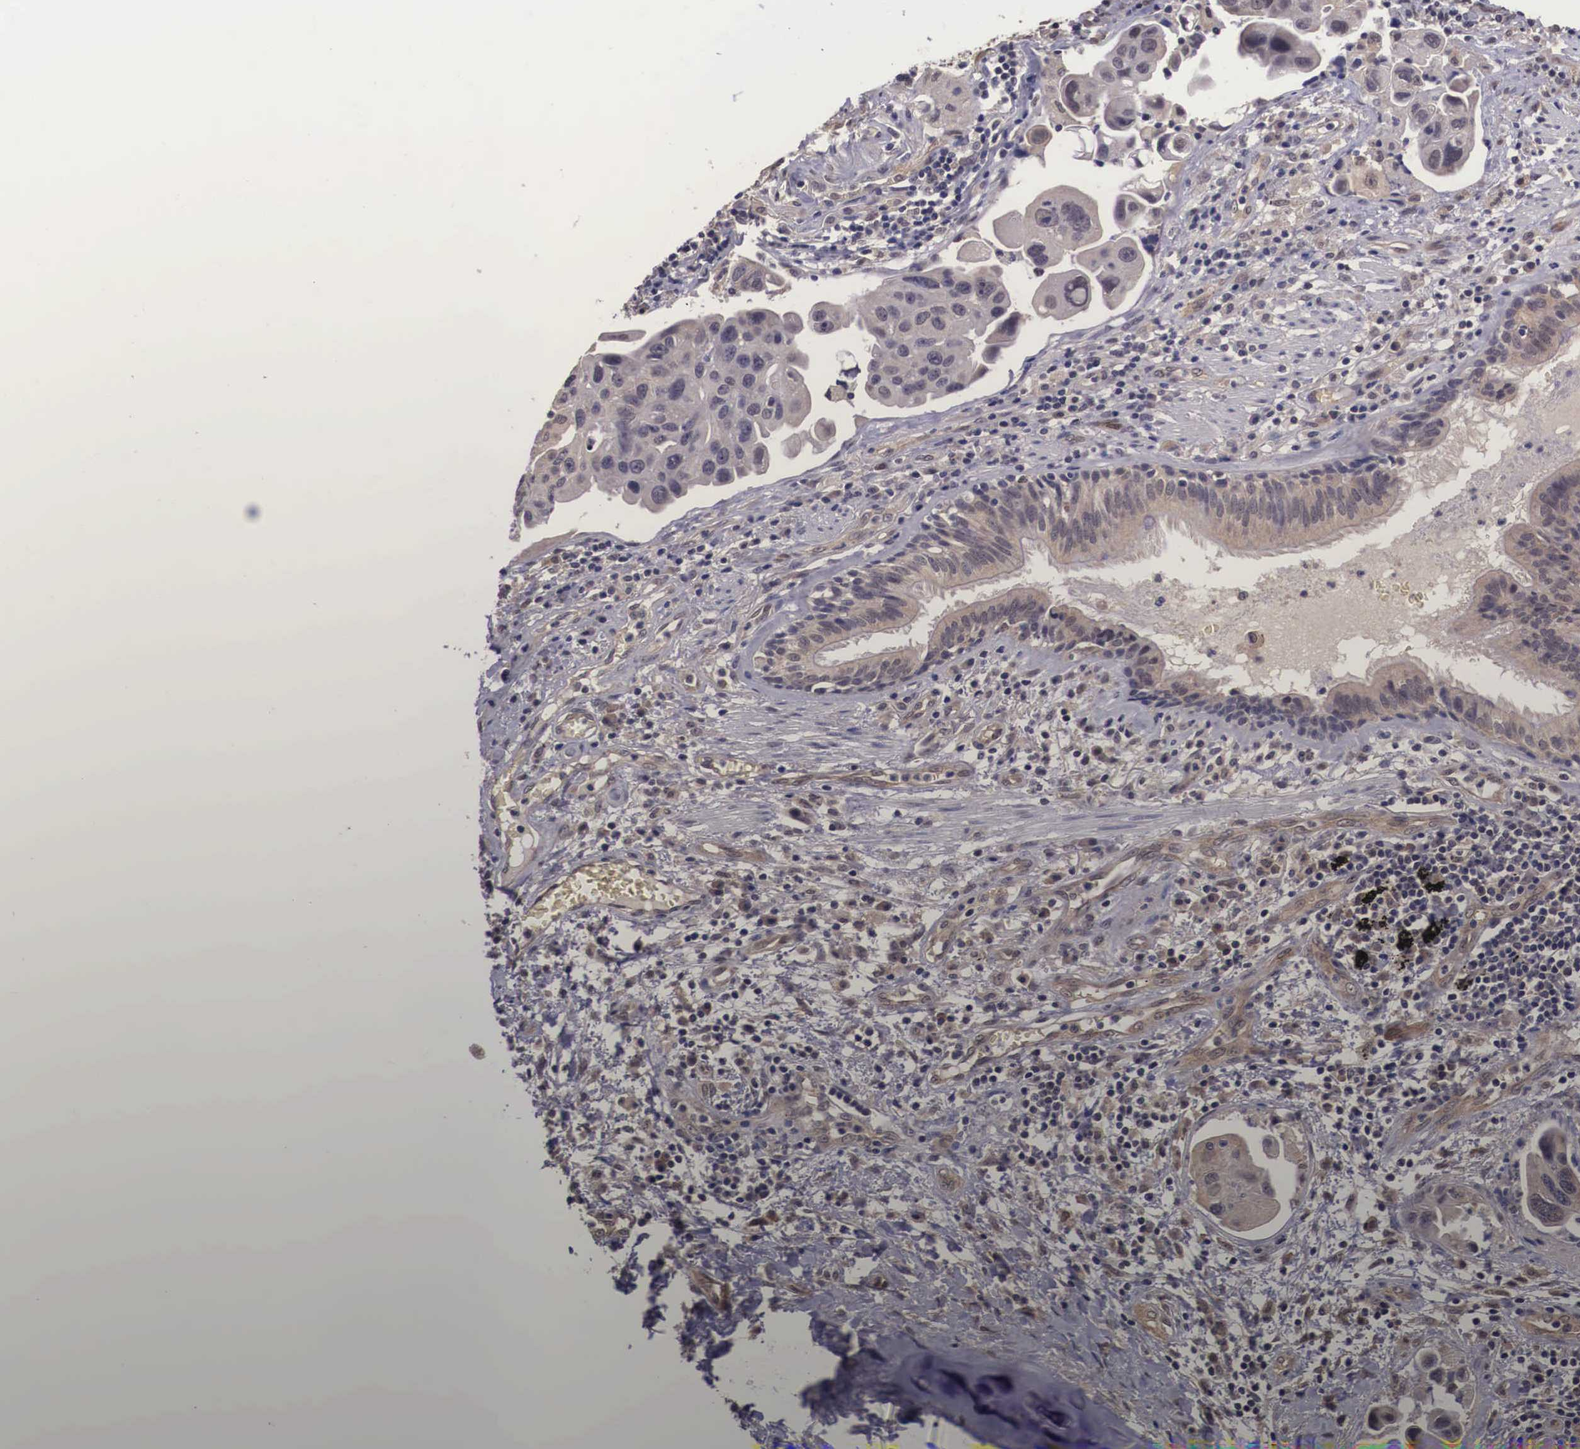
{"staining": {"intensity": "weak", "quantity": ">75%", "location": "cytoplasmic/membranous"}, "tissue": "lung cancer", "cell_type": "Tumor cells", "image_type": "cancer", "snomed": [{"axis": "morphology", "description": "Adenocarcinoma, NOS"}, {"axis": "topography", "description": "Lung"}], "caption": "Immunohistochemical staining of lung adenocarcinoma displays low levels of weak cytoplasmic/membranous protein staining in approximately >75% of tumor cells.", "gene": "VASH1", "patient": {"sex": "male", "age": 64}}